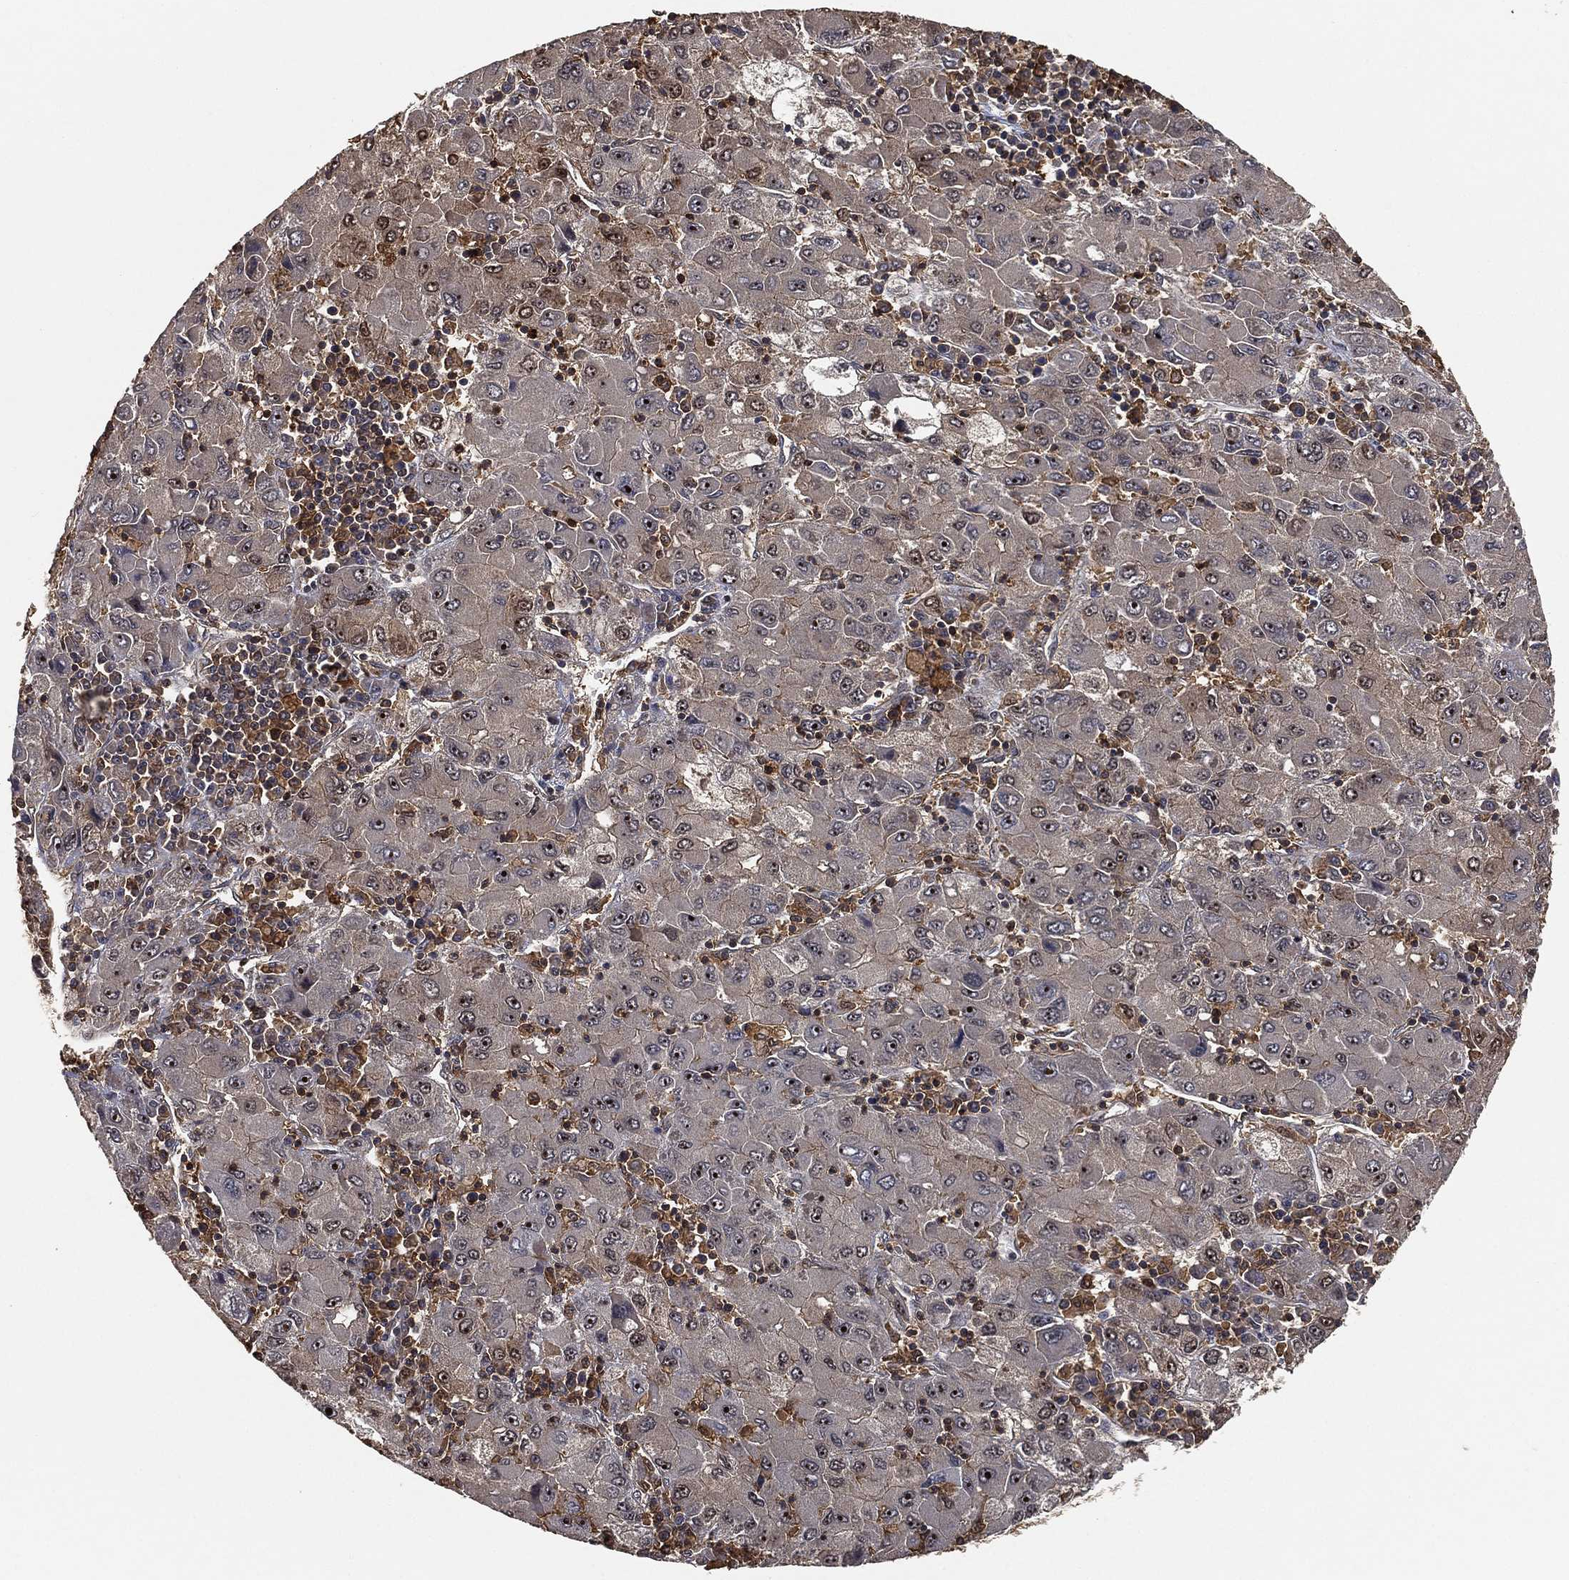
{"staining": {"intensity": "moderate", "quantity": "<25%", "location": "cytoplasmic/membranous,nuclear"}, "tissue": "liver cancer", "cell_type": "Tumor cells", "image_type": "cancer", "snomed": [{"axis": "morphology", "description": "Carcinoma, Hepatocellular, NOS"}, {"axis": "topography", "description": "Liver"}], "caption": "Immunohistochemical staining of human liver cancer demonstrates low levels of moderate cytoplasmic/membranous and nuclear positivity in about <25% of tumor cells.", "gene": "CRYL1", "patient": {"sex": "male", "age": 75}}